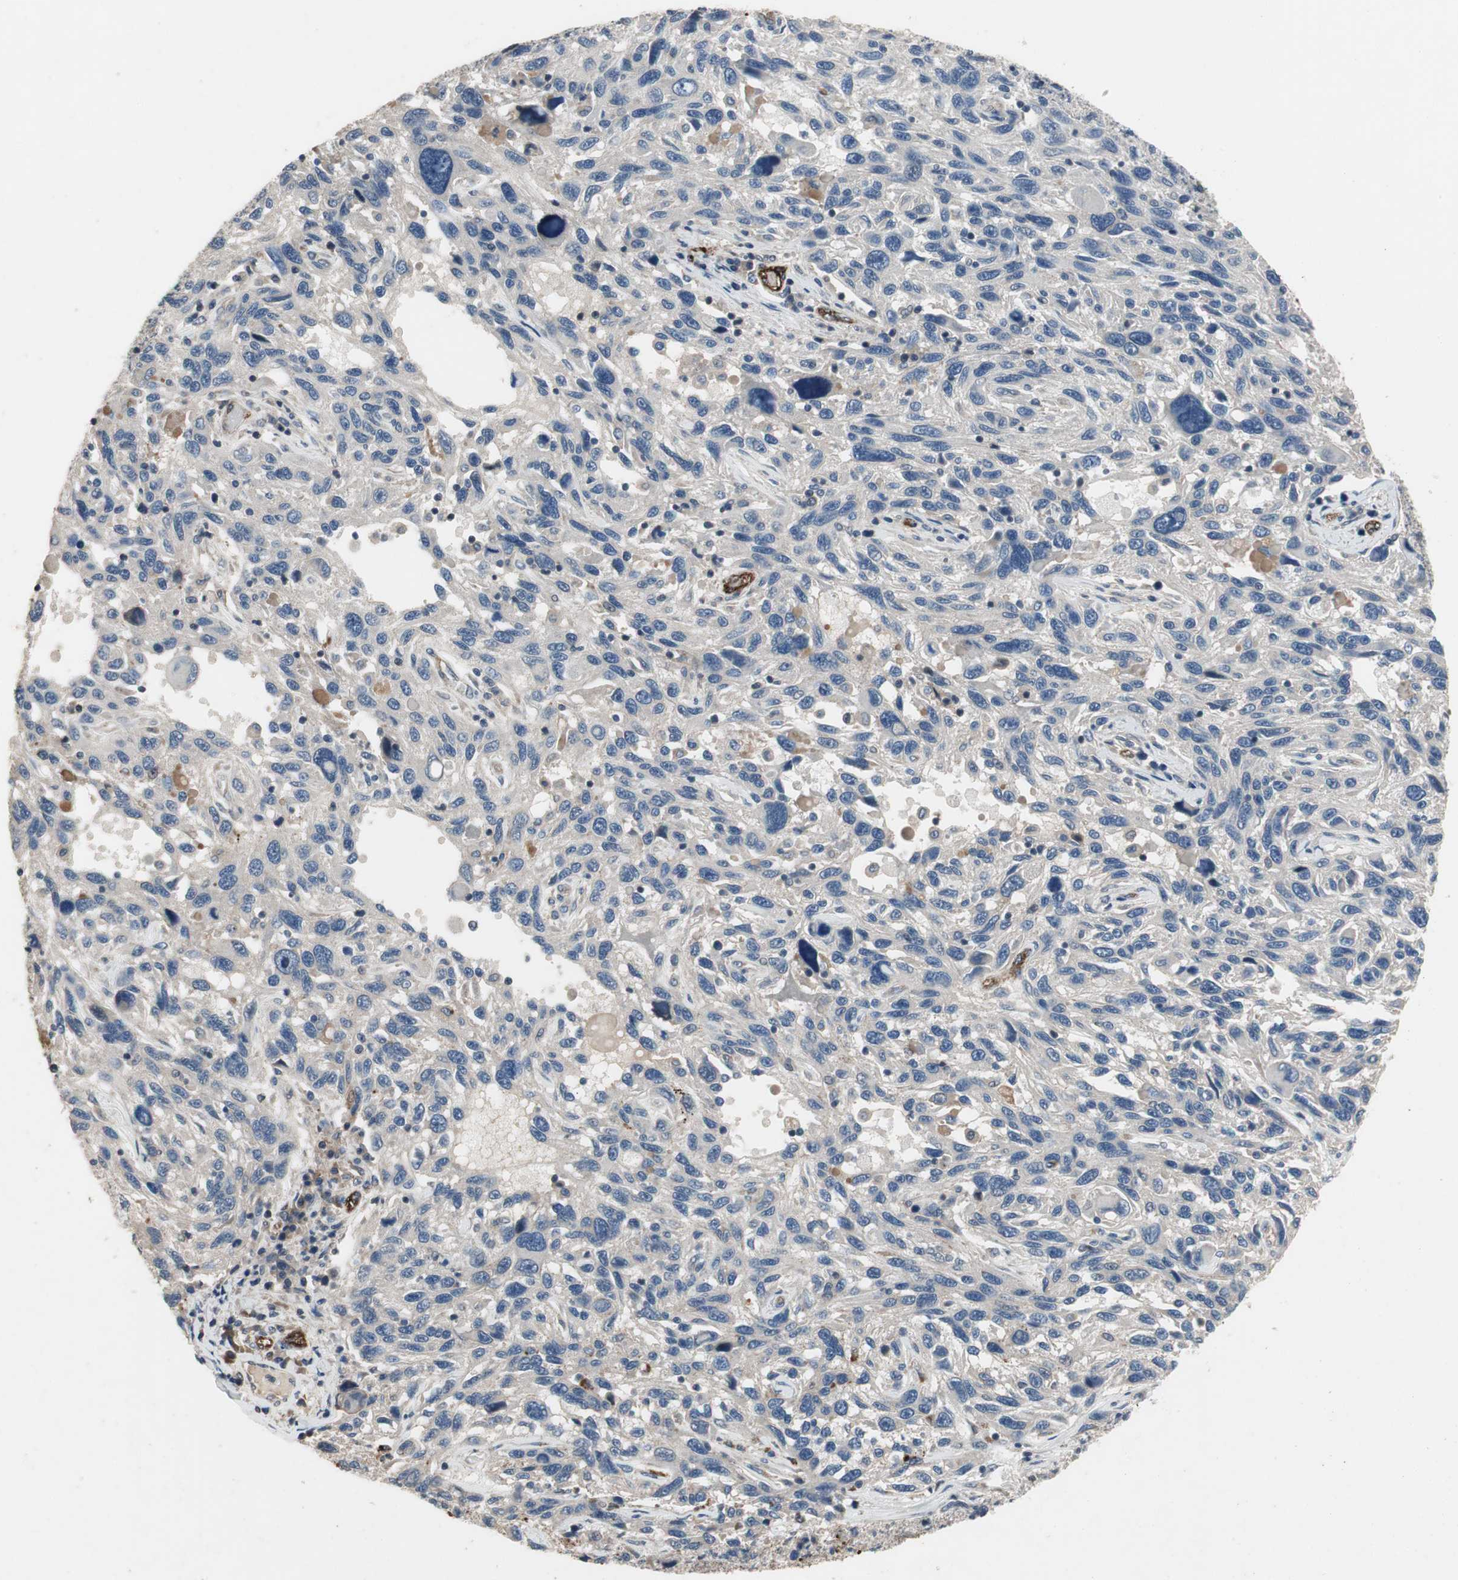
{"staining": {"intensity": "negative", "quantity": "none", "location": "none"}, "tissue": "melanoma", "cell_type": "Tumor cells", "image_type": "cancer", "snomed": [{"axis": "morphology", "description": "Malignant melanoma, NOS"}, {"axis": "topography", "description": "Skin"}], "caption": "DAB immunohistochemical staining of human melanoma demonstrates no significant expression in tumor cells.", "gene": "ALPL", "patient": {"sex": "male", "age": 53}}